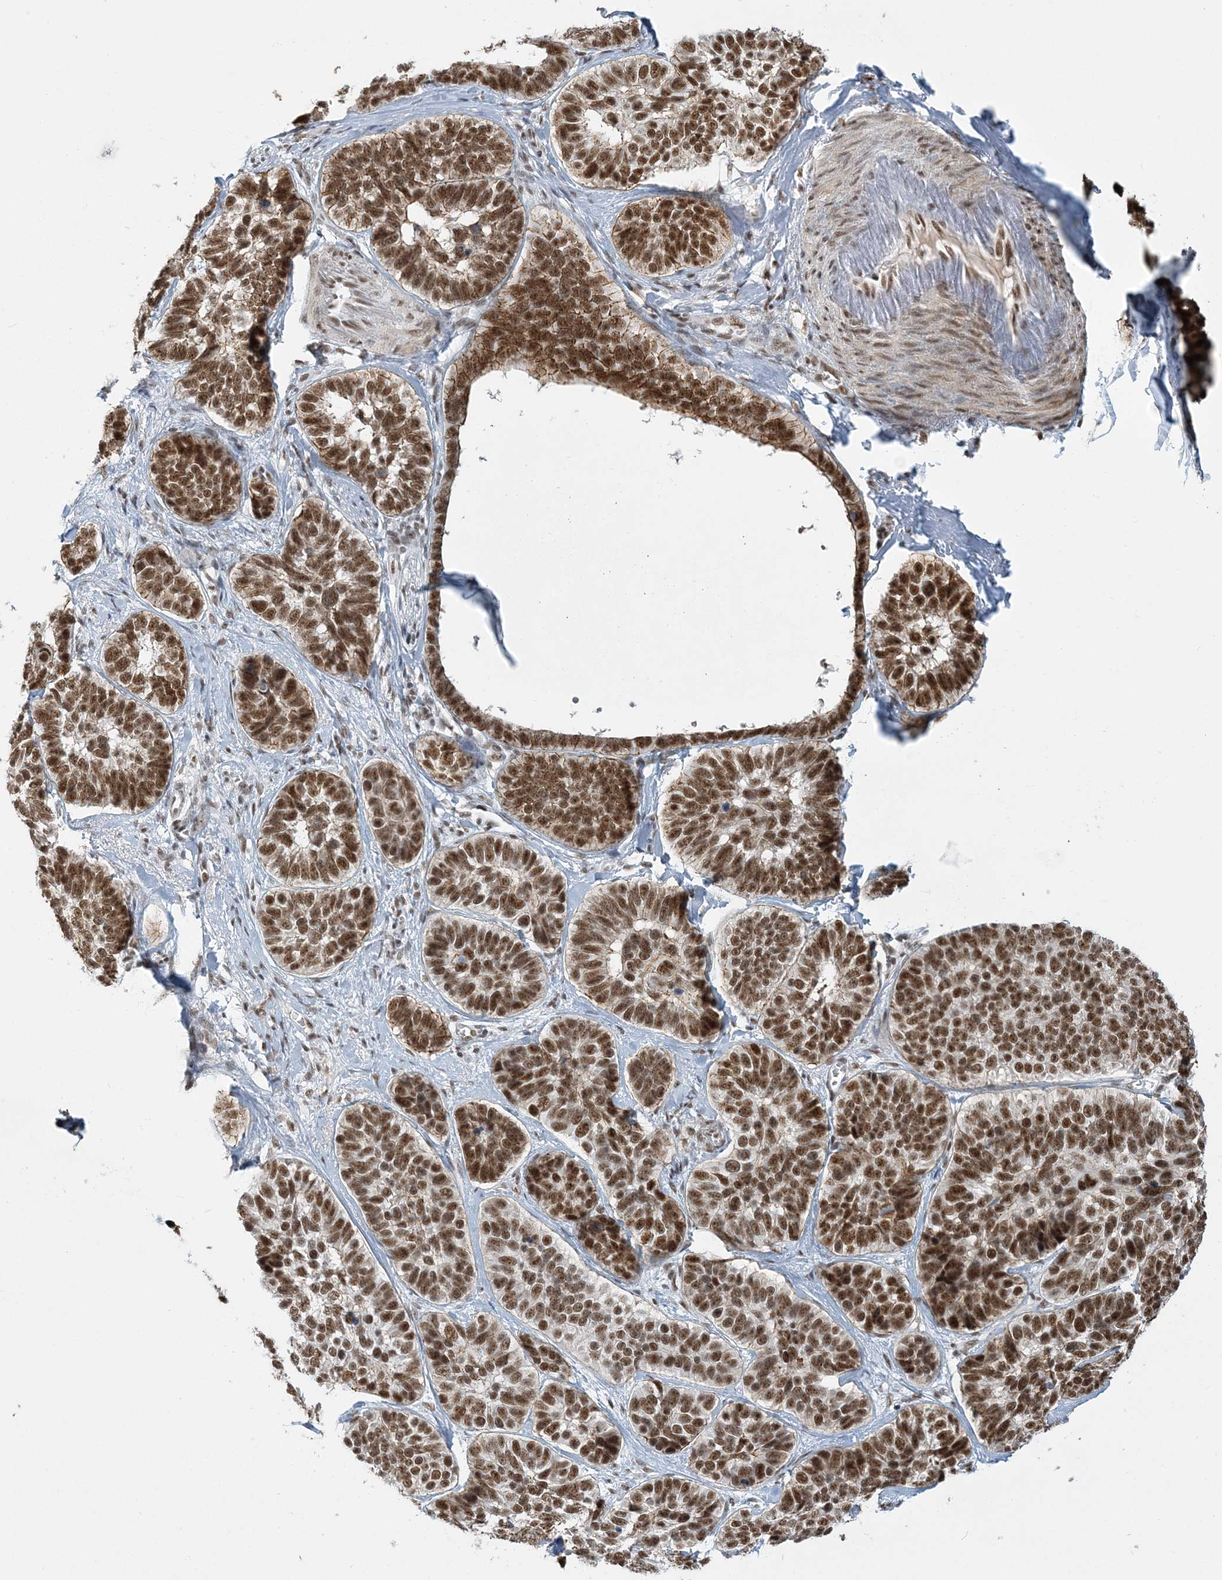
{"staining": {"intensity": "strong", "quantity": ">75%", "location": "nuclear"}, "tissue": "skin cancer", "cell_type": "Tumor cells", "image_type": "cancer", "snomed": [{"axis": "morphology", "description": "Basal cell carcinoma"}, {"axis": "topography", "description": "Skin"}], "caption": "A brown stain labels strong nuclear expression of a protein in skin cancer (basal cell carcinoma) tumor cells.", "gene": "PLRG1", "patient": {"sex": "male", "age": 62}}